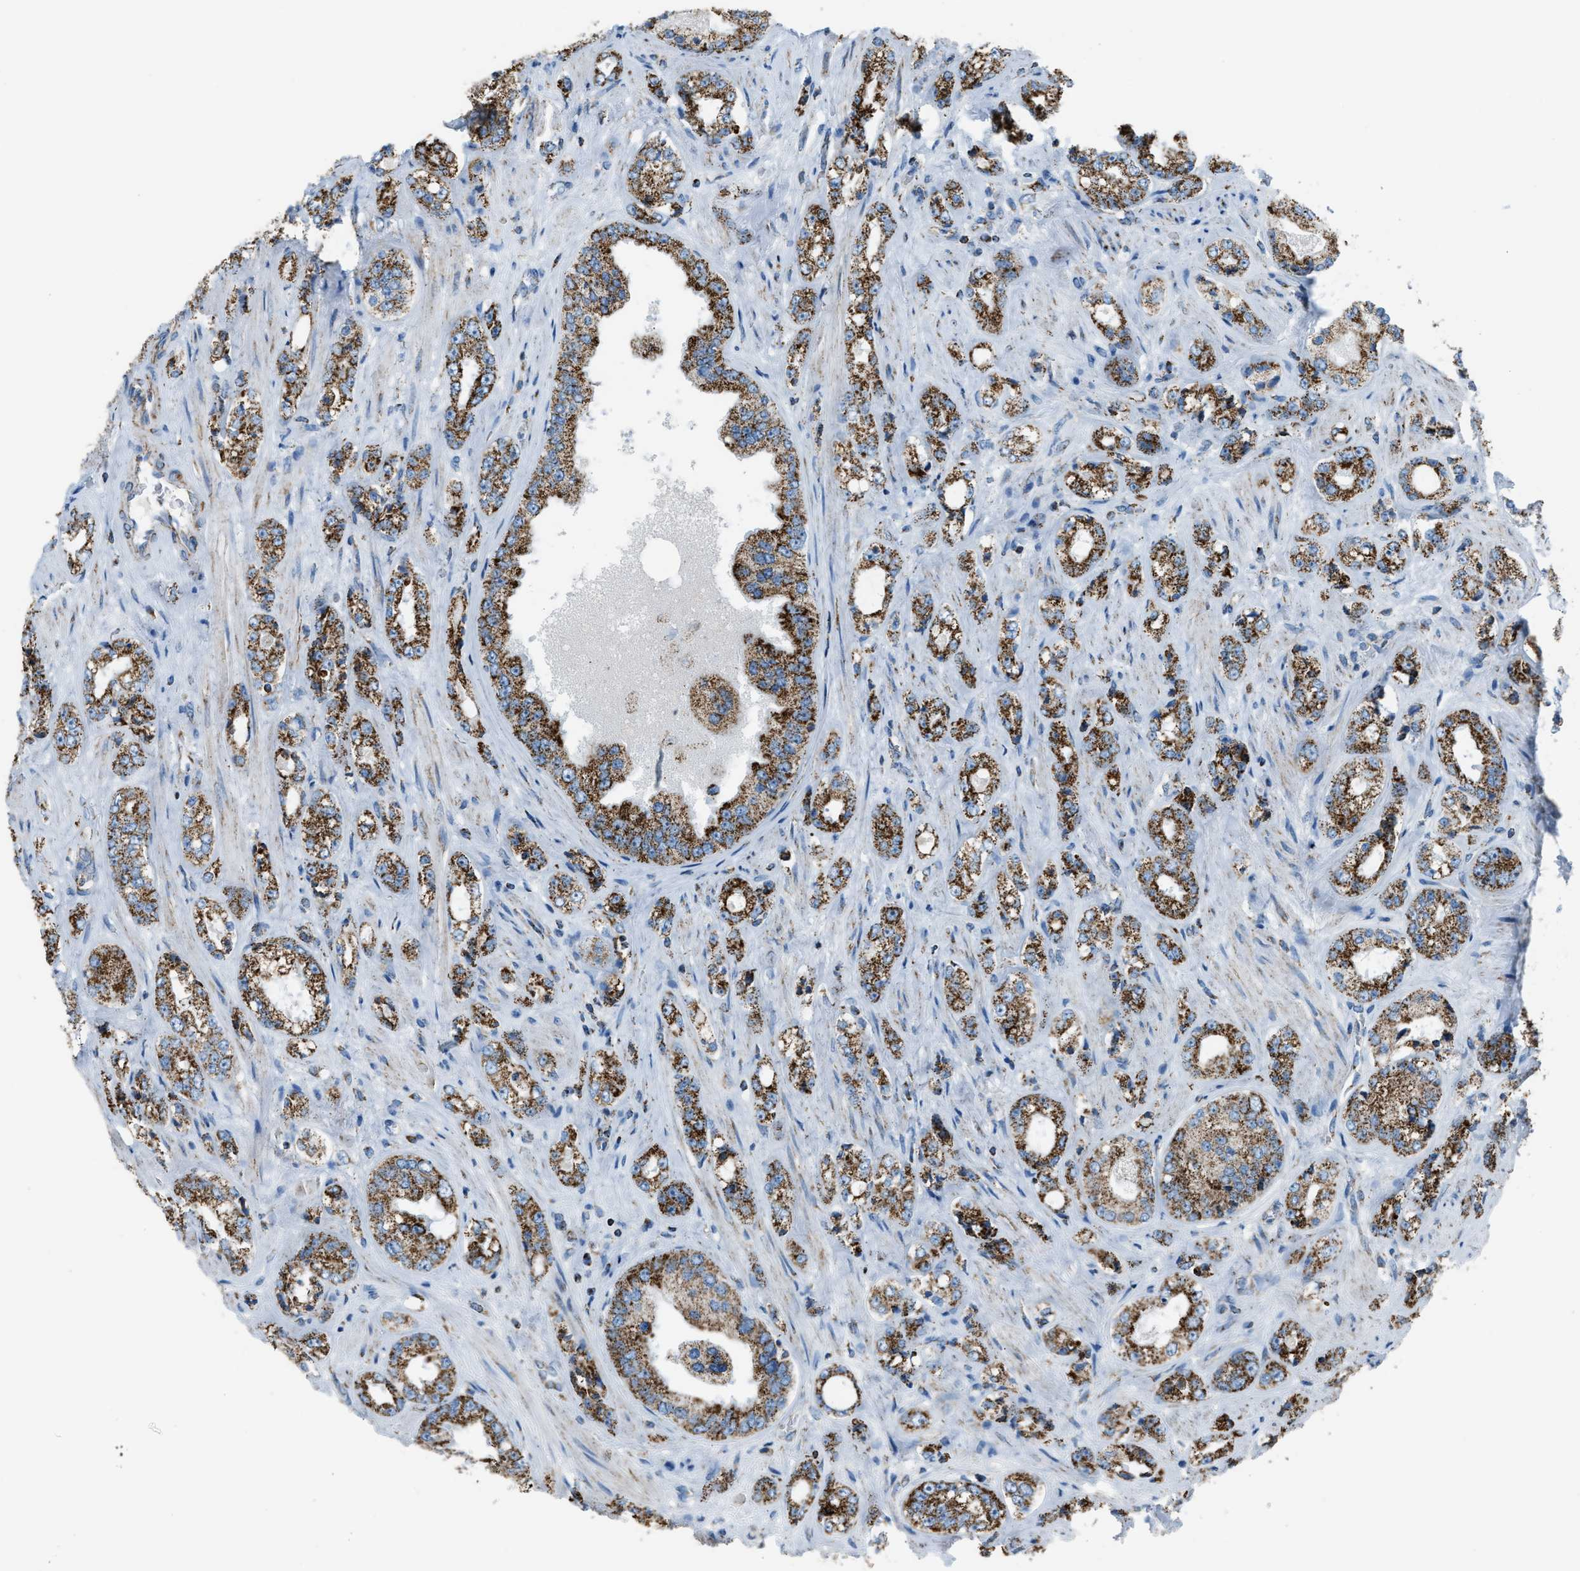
{"staining": {"intensity": "strong", "quantity": ">75%", "location": "cytoplasmic/membranous"}, "tissue": "prostate cancer", "cell_type": "Tumor cells", "image_type": "cancer", "snomed": [{"axis": "morphology", "description": "Adenocarcinoma, High grade"}, {"axis": "topography", "description": "Prostate"}], "caption": "Adenocarcinoma (high-grade) (prostate) stained with a protein marker reveals strong staining in tumor cells.", "gene": "MDH2", "patient": {"sex": "male", "age": 61}}